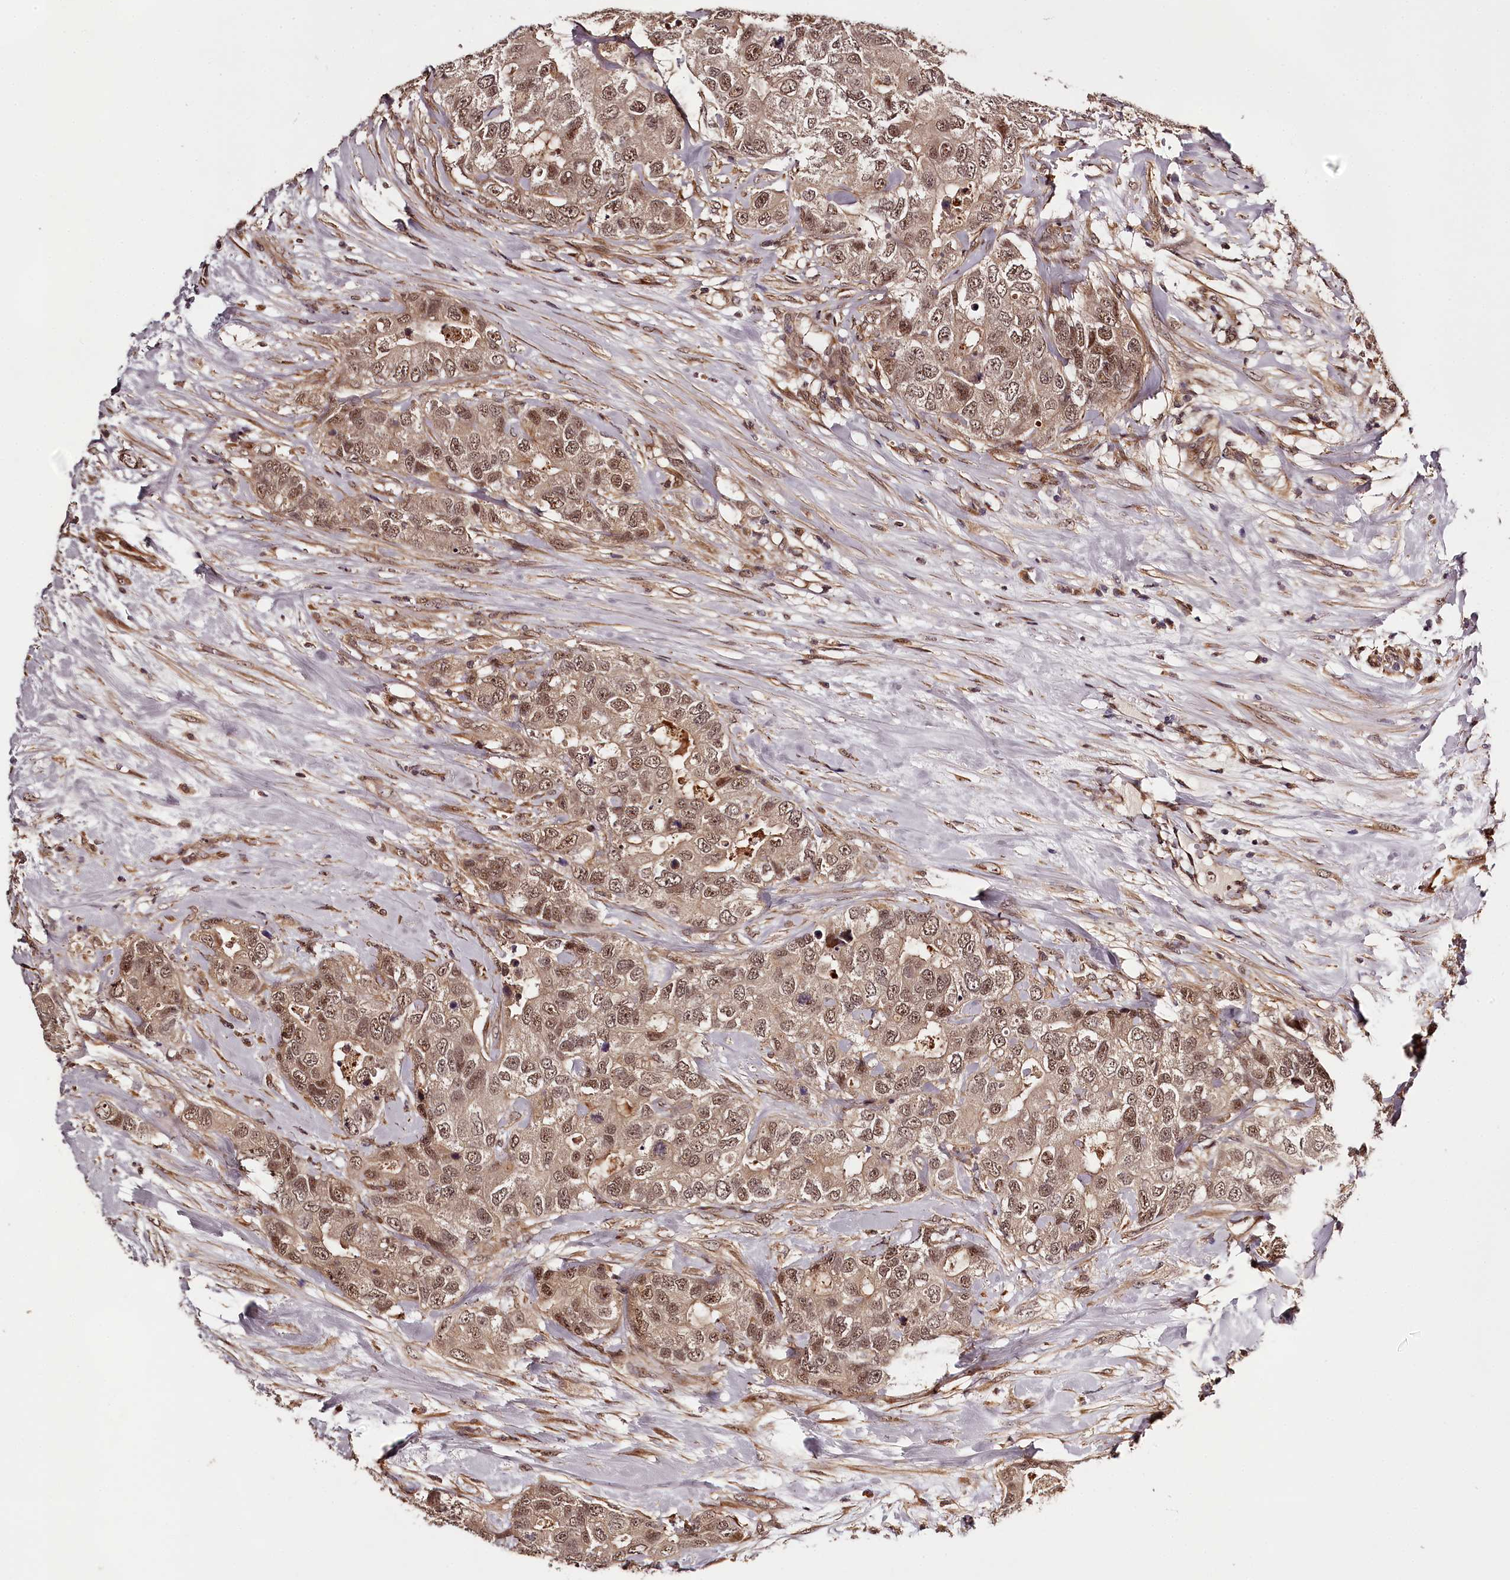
{"staining": {"intensity": "moderate", "quantity": ">75%", "location": "cytoplasmic/membranous,nuclear"}, "tissue": "breast cancer", "cell_type": "Tumor cells", "image_type": "cancer", "snomed": [{"axis": "morphology", "description": "Duct carcinoma"}, {"axis": "topography", "description": "Breast"}], "caption": "Immunohistochemical staining of breast cancer displays medium levels of moderate cytoplasmic/membranous and nuclear protein expression in approximately >75% of tumor cells. The protein is shown in brown color, while the nuclei are stained blue.", "gene": "MAML3", "patient": {"sex": "female", "age": 62}}